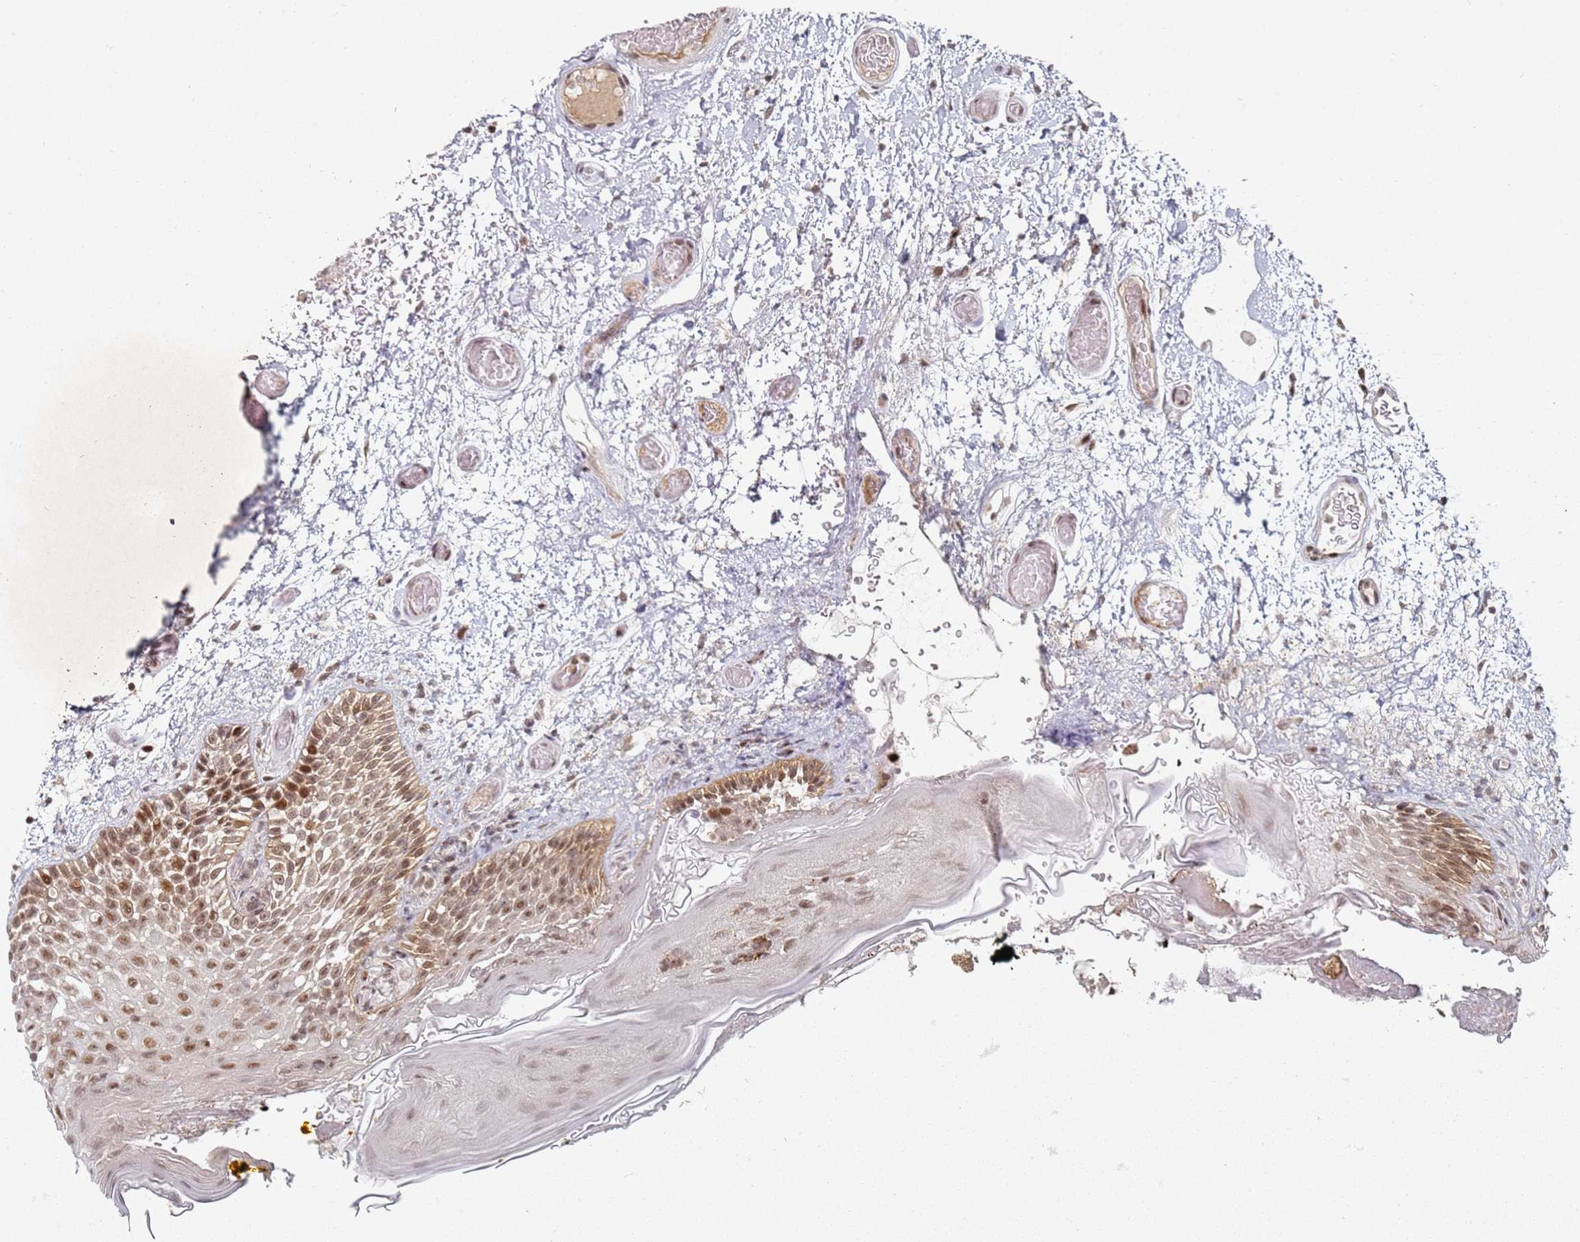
{"staining": {"intensity": "moderate", "quantity": ">75%", "location": "nuclear"}, "tissue": "oral mucosa", "cell_type": "Squamous epithelial cells", "image_type": "normal", "snomed": [{"axis": "morphology", "description": "Normal tissue, NOS"}, {"axis": "morphology", "description": "Squamous cell carcinoma, NOS"}, {"axis": "topography", "description": "Oral tissue"}, {"axis": "topography", "description": "Tounge, NOS"}, {"axis": "topography", "description": "Head-Neck"}], "caption": "Protein staining reveals moderate nuclear positivity in about >75% of squamous epithelial cells in benign oral mucosa.", "gene": "ATF6B", "patient": {"sex": "male", "age": 76}}